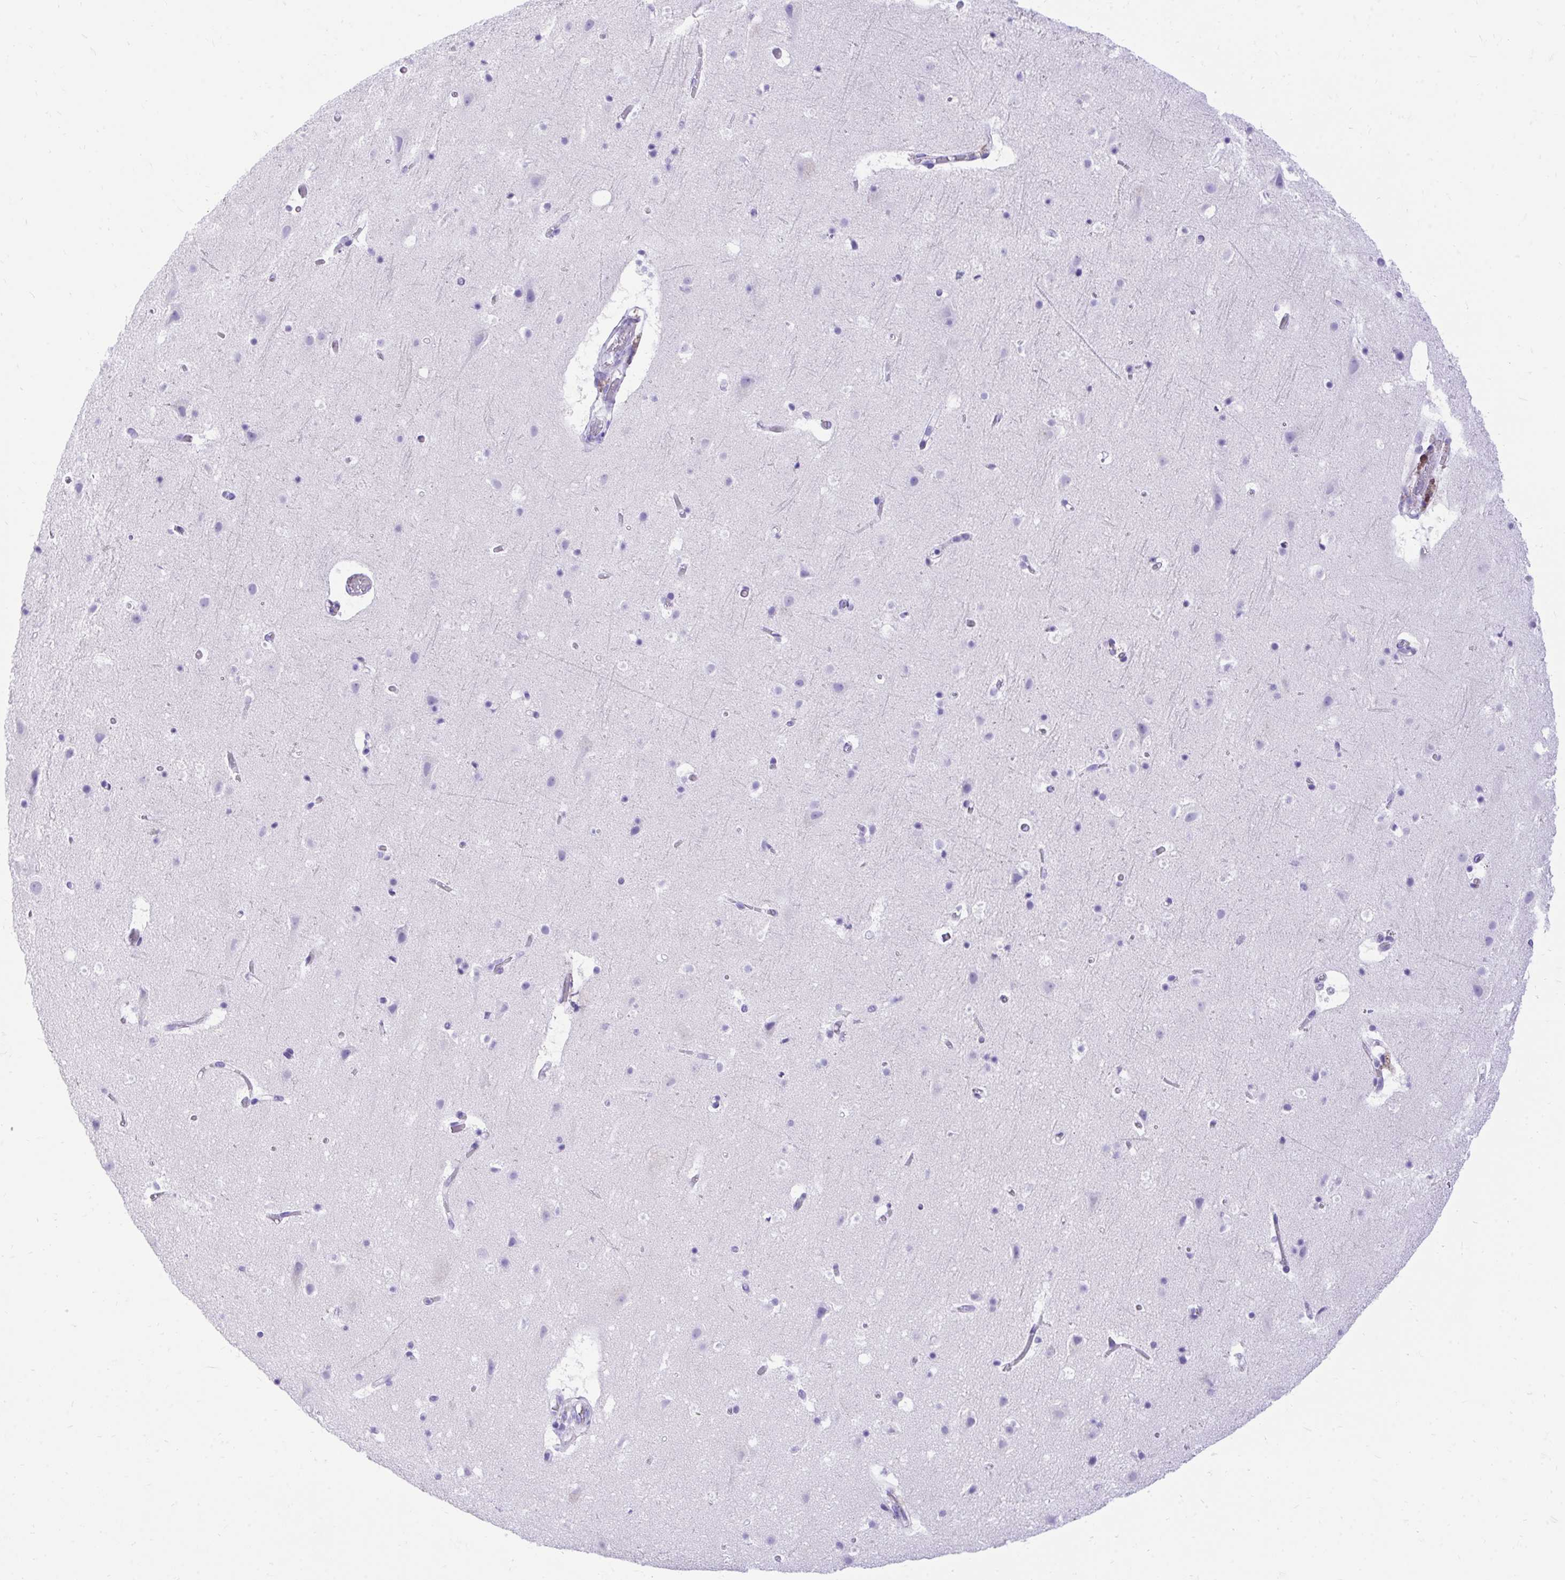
{"staining": {"intensity": "negative", "quantity": "none", "location": "none"}, "tissue": "cerebral cortex", "cell_type": "Endothelial cells", "image_type": "normal", "snomed": [{"axis": "morphology", "description": "Normal tissue, NOS"}, {"axis": "topography", "description": "Cerebral cortex"}], "caption": "Immunohistochemistry photomicrograph of benign human cerebral cortex stained for a protein (brown), which displays no expression in endothelial cells.", "gene": "KCNN4", "patient": {"sex": "female", "age": 42}}